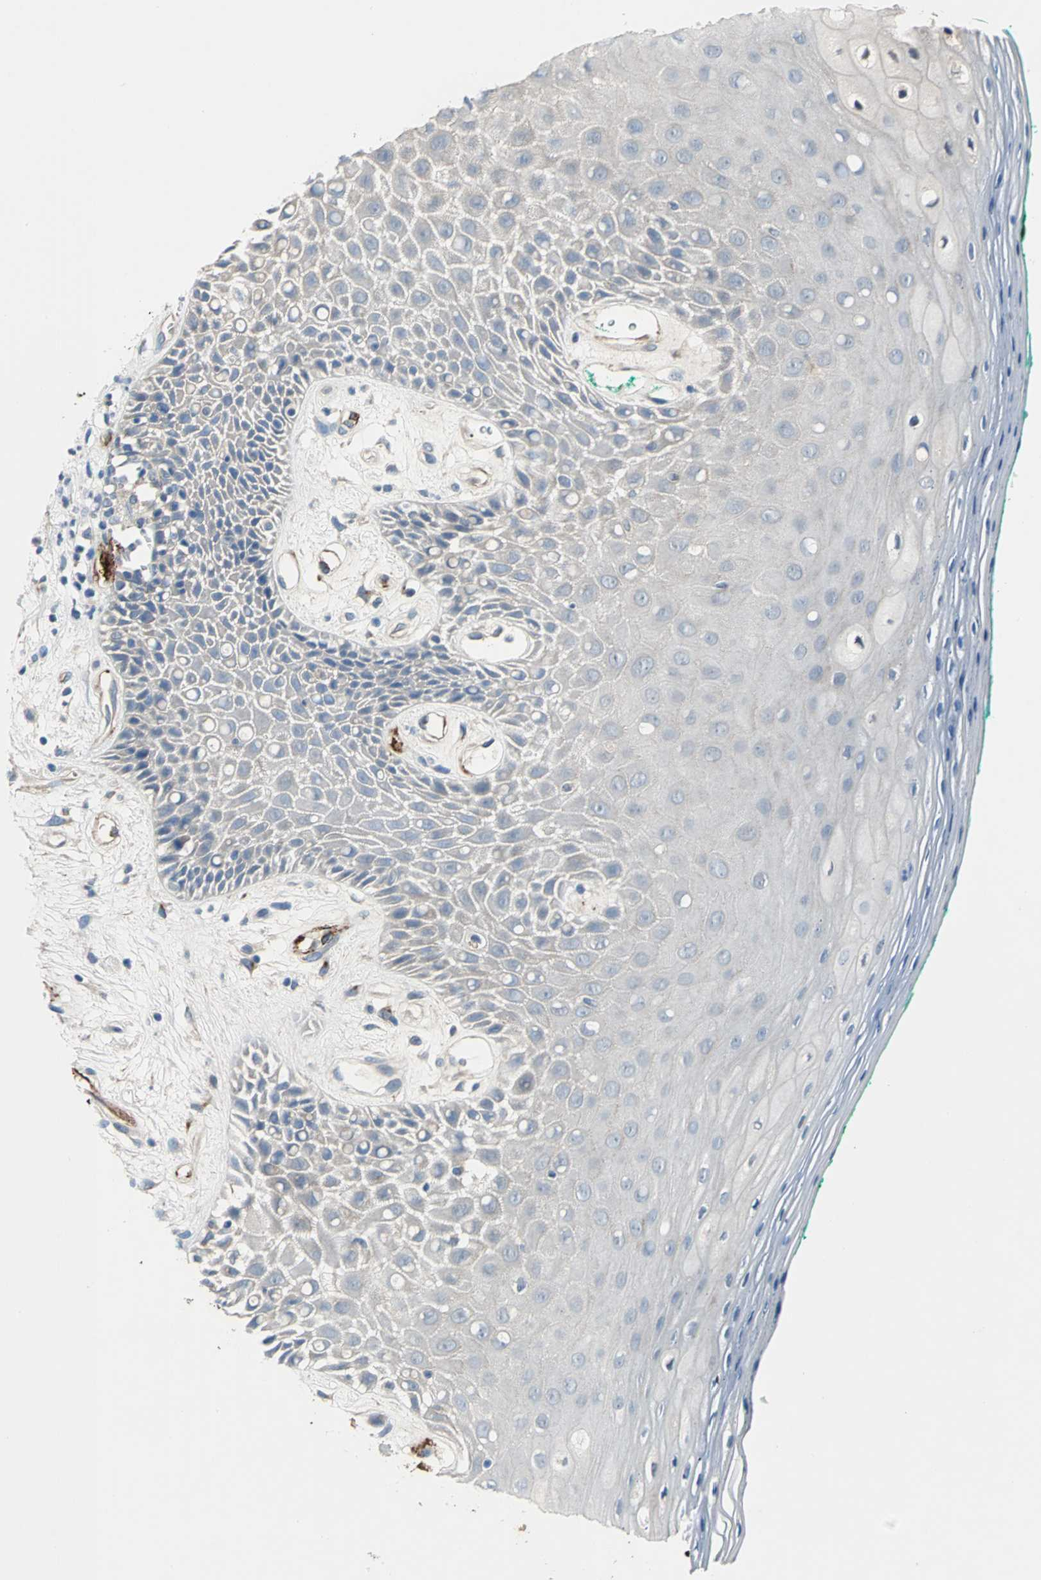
{"staining": {"intensity": "moderate", "quantity": "<25%", "location": "cytoplasmic/membranous"}, "tissue": "oral mucosa", "cell_type": "Squamous epithelial cells", "image_type": "normal", "snomed": [{"axis": "morphology", "description": "Normal tissue, NOS"}, {"axis": "morphology", "description": "Squamous cell carcinoma, NOS"}, {"axis": "topography", "description": "Skeletal muscle"}, {"axis": "topography", "description": "Oral tissue"}, {"axis": "topography", "description": "Head-Neck"}], "caption": "An image showing moderate cytoplasmic/membranous staining in approximately <25% of squamous epithelial cells in unremarkable oral mucosa, as visualized by brown immunohistochemical staining.", "gene": "SELP", "patient": {"sex": "female", "age": 84}}